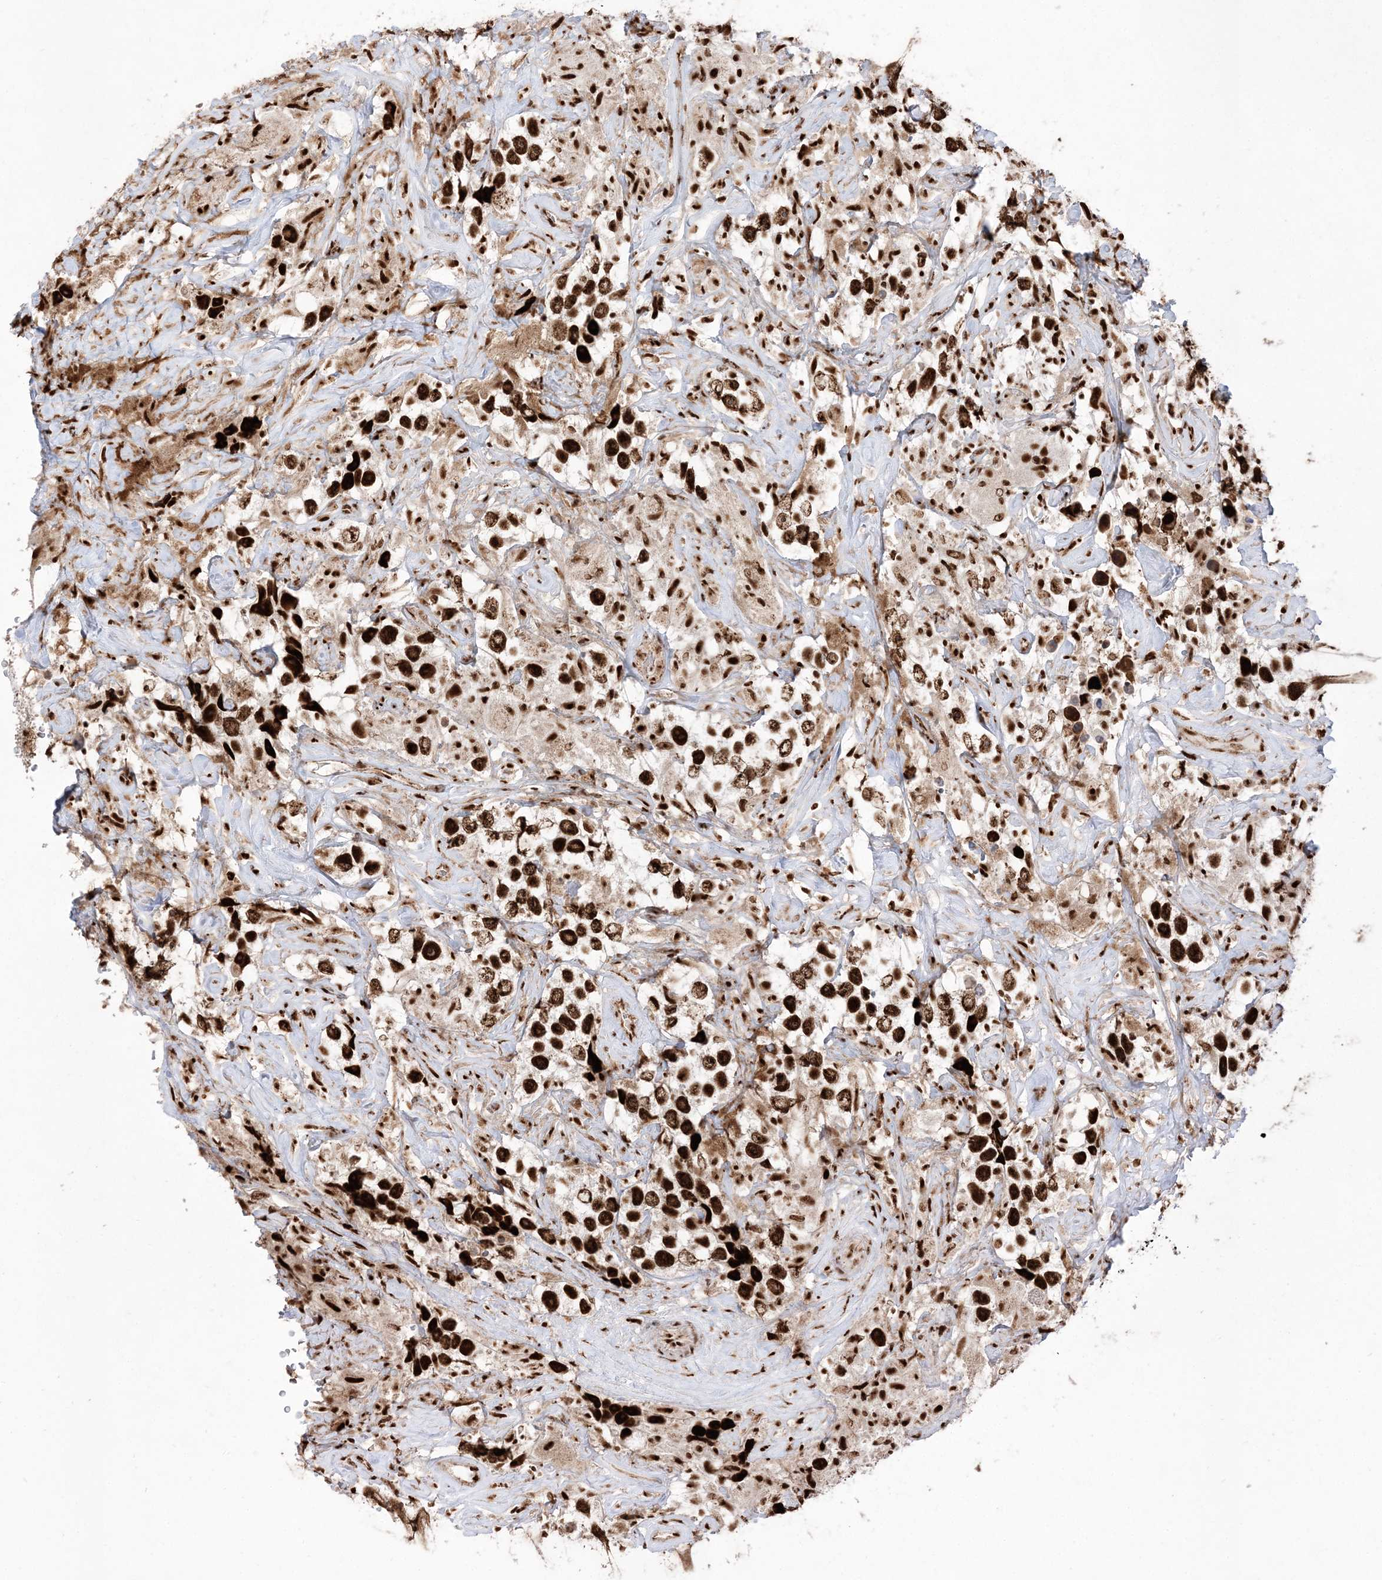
{"staining": {"intensity": "strong", "quantity": ">75%", "location": "nuclear"}, "tissue": "testis cancer", "cell_type": "Tumor cells", "image_type": "cancer", "snomed": [{"axis": "morphology", "description": "Seminoma, NOS"}, {"axis": "topography", "description": "Testis"}], "caption": "An image of human testis cancer (seminoma) stained for a protein demonstrates strong nuclear brown staining in tumor cells. Using DAB (3,3'-diaminobenzidine) (brown) and hematoxylin (blue) stains, captured at high magnification using brightfield microscopy.", "gene": "RBM17", "patient": {"sex": "male", "age": 49}}